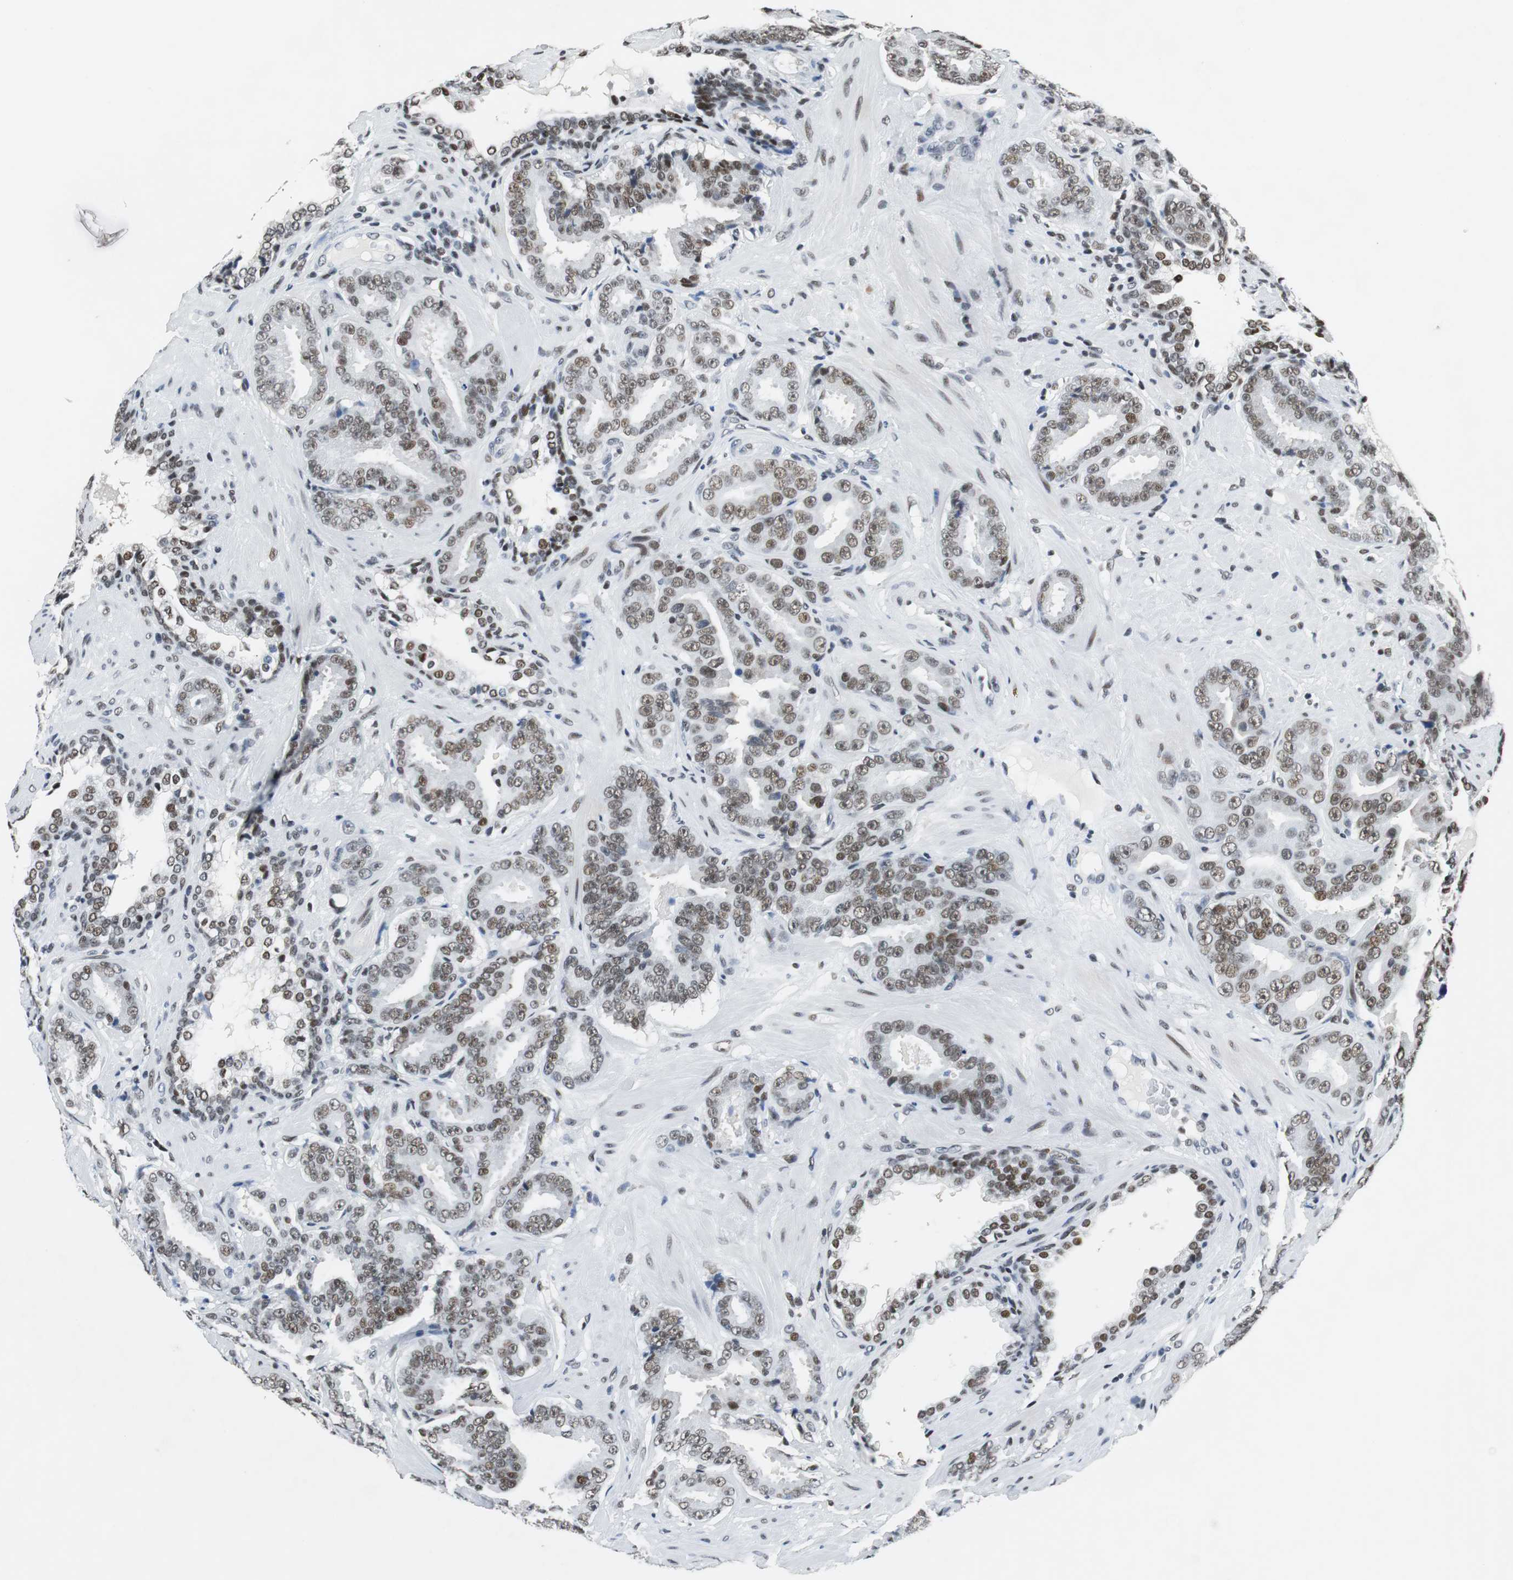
{"staining": {"intensity": "weak", "quantity": "25%-75%", "location": "nuclear"}, "tissue": "prostate cancer", "cell_type": "Tumor cells", "image_type": "cancer", "snomed": [{"axis": "morphology", "description": "Adenocarcinoma, Low grade"}, {"axis": "topography", "description": "Prostate"}], "caption": "IHC micrograph of neoplastic tissue: human prostate low-grade adenocarcinoma stained using immunohistochemistry displays low levels of weak protein expression localized specifically in the nuclear of tumor cells, appearing as a nuclear brown color.", "gene": "HDAC3", "patient": {"sex": "male", "age": 59}}